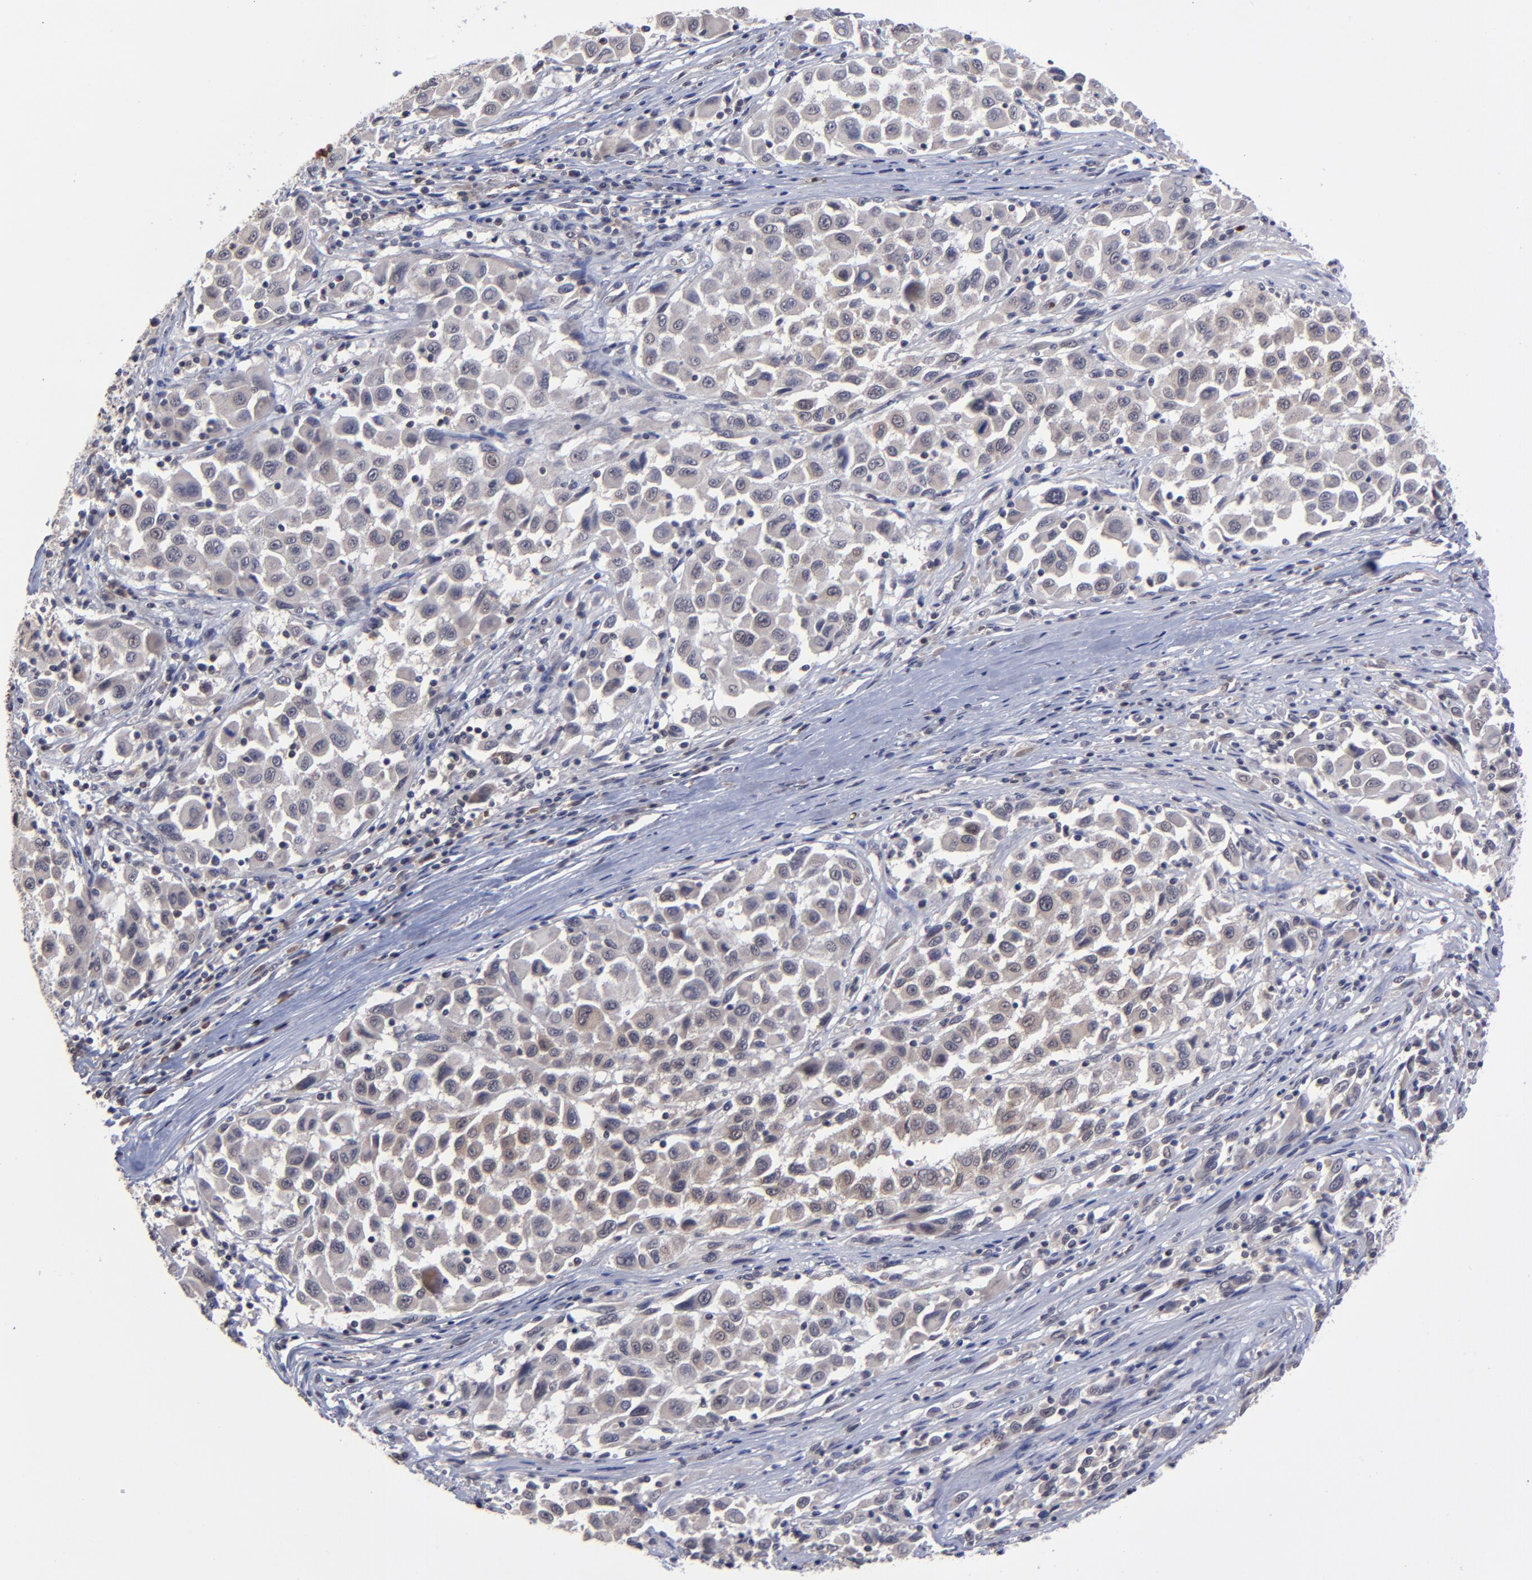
{"staining": {"intensity": "negative", "quantity": "none", "location": "none"}, "tissue": "melanoma", "cell_type": "Tumor cells", "image_type": "cancer", "snomed": [{"axis": "morphology", "description": "Malignant melanoma, Metastatic site"}, {"axis": "topography", "description": "Lymph node"}], "caption": "Immunohistochemistry (IHC) image of human malignant melanoma (metastatic site) stained for a protein (brown), which shows no expression in tumor cells.", "gene": "ZNF419", "patient": {"sex": "male", "age": 61}}